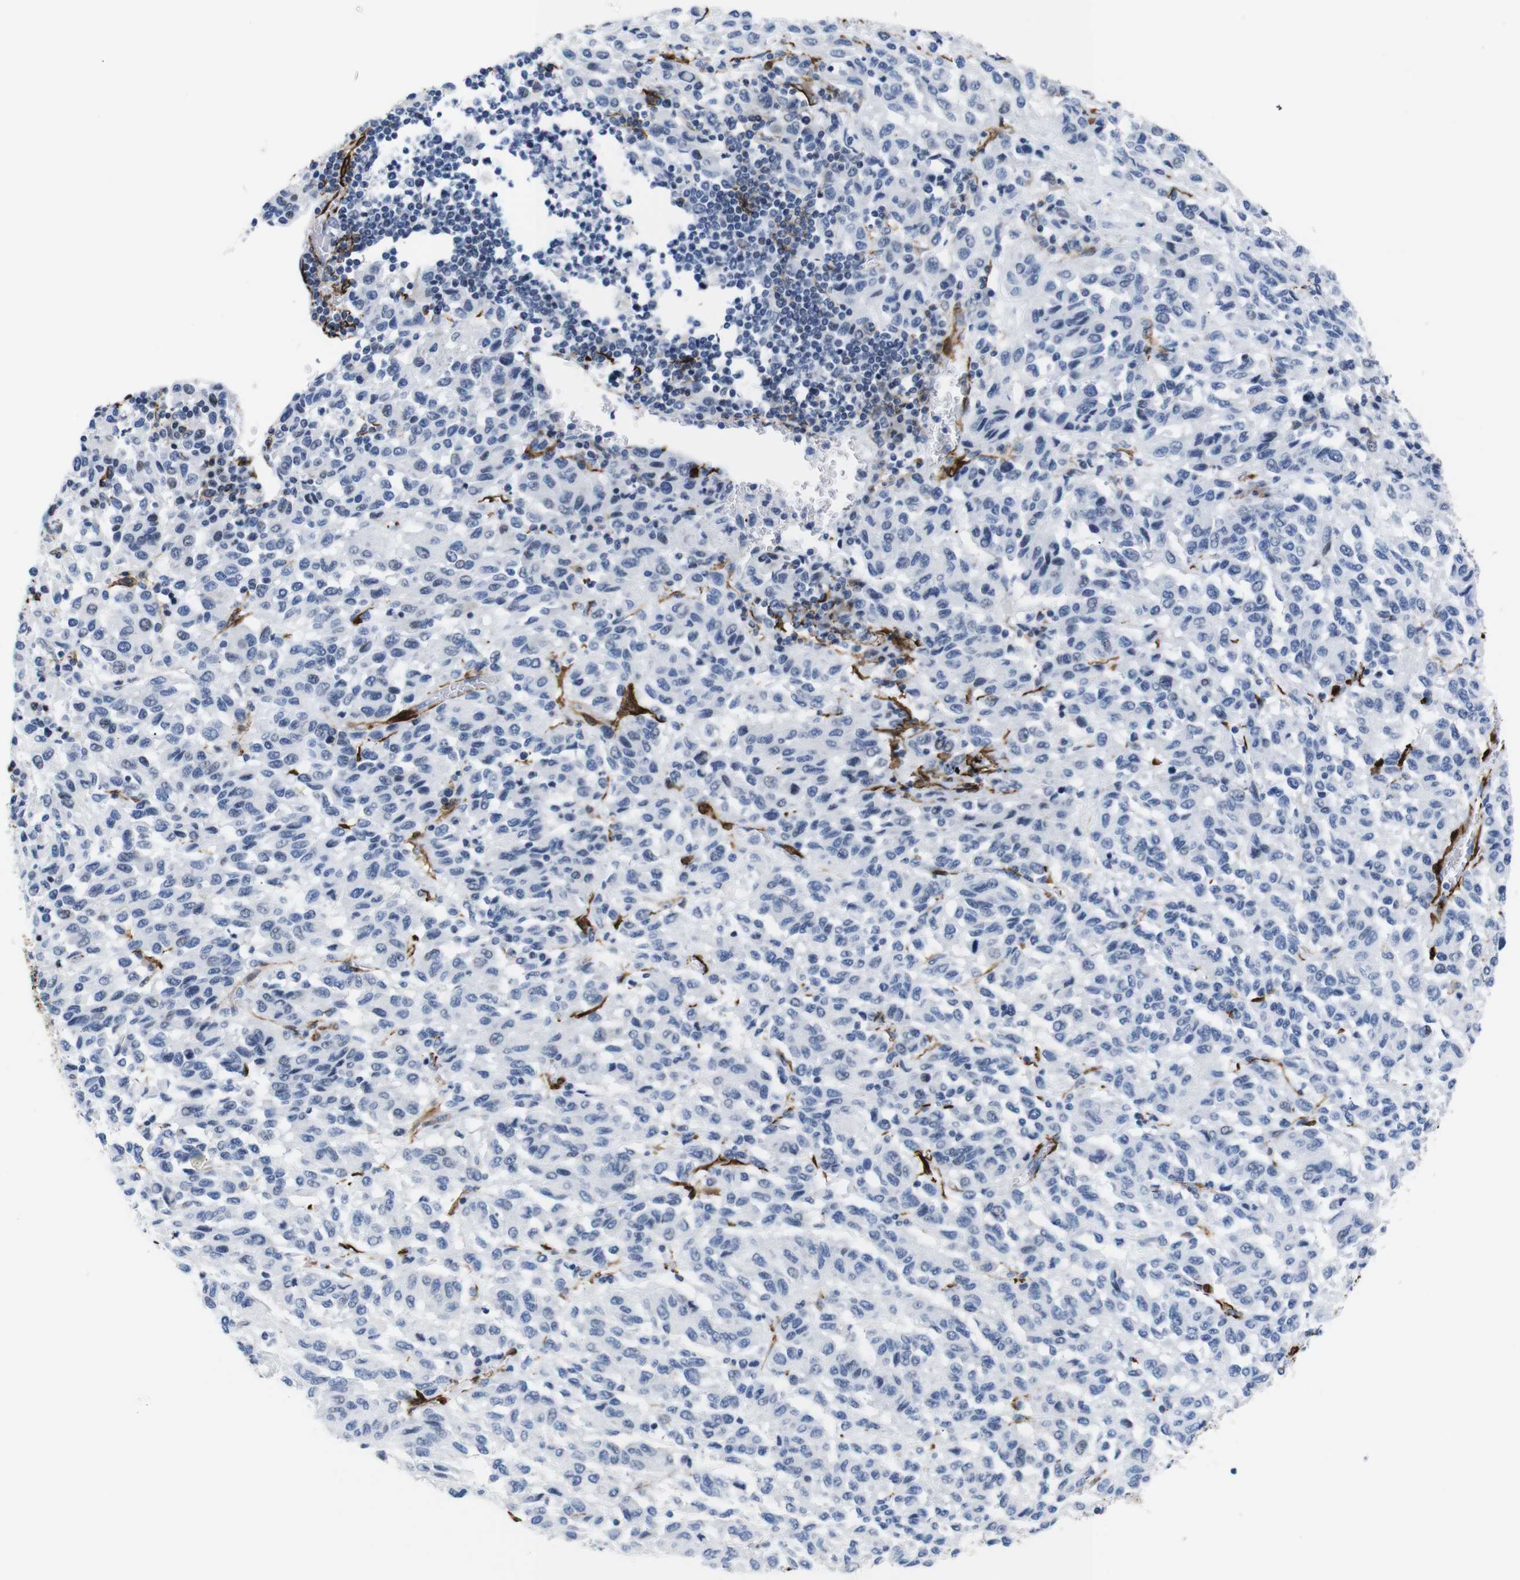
{"staining": {"intensity": "negative", "quantity": "none", "location": "none"}, "tissue": "melanoma", "cell_type": "Tumor cells", "image_type": "cancer", "snomed": [{"axis": "morphology", "description": "Malignant melanoma, Metastatic site"}, {"axis": "topography", "description": "Lung"}], "caption": "Tumor cells show no significant protein staining in malignant melanoma (metastatic site).", "gene": "ACTA2", "patient": {"sex": "male", "age": 64}}